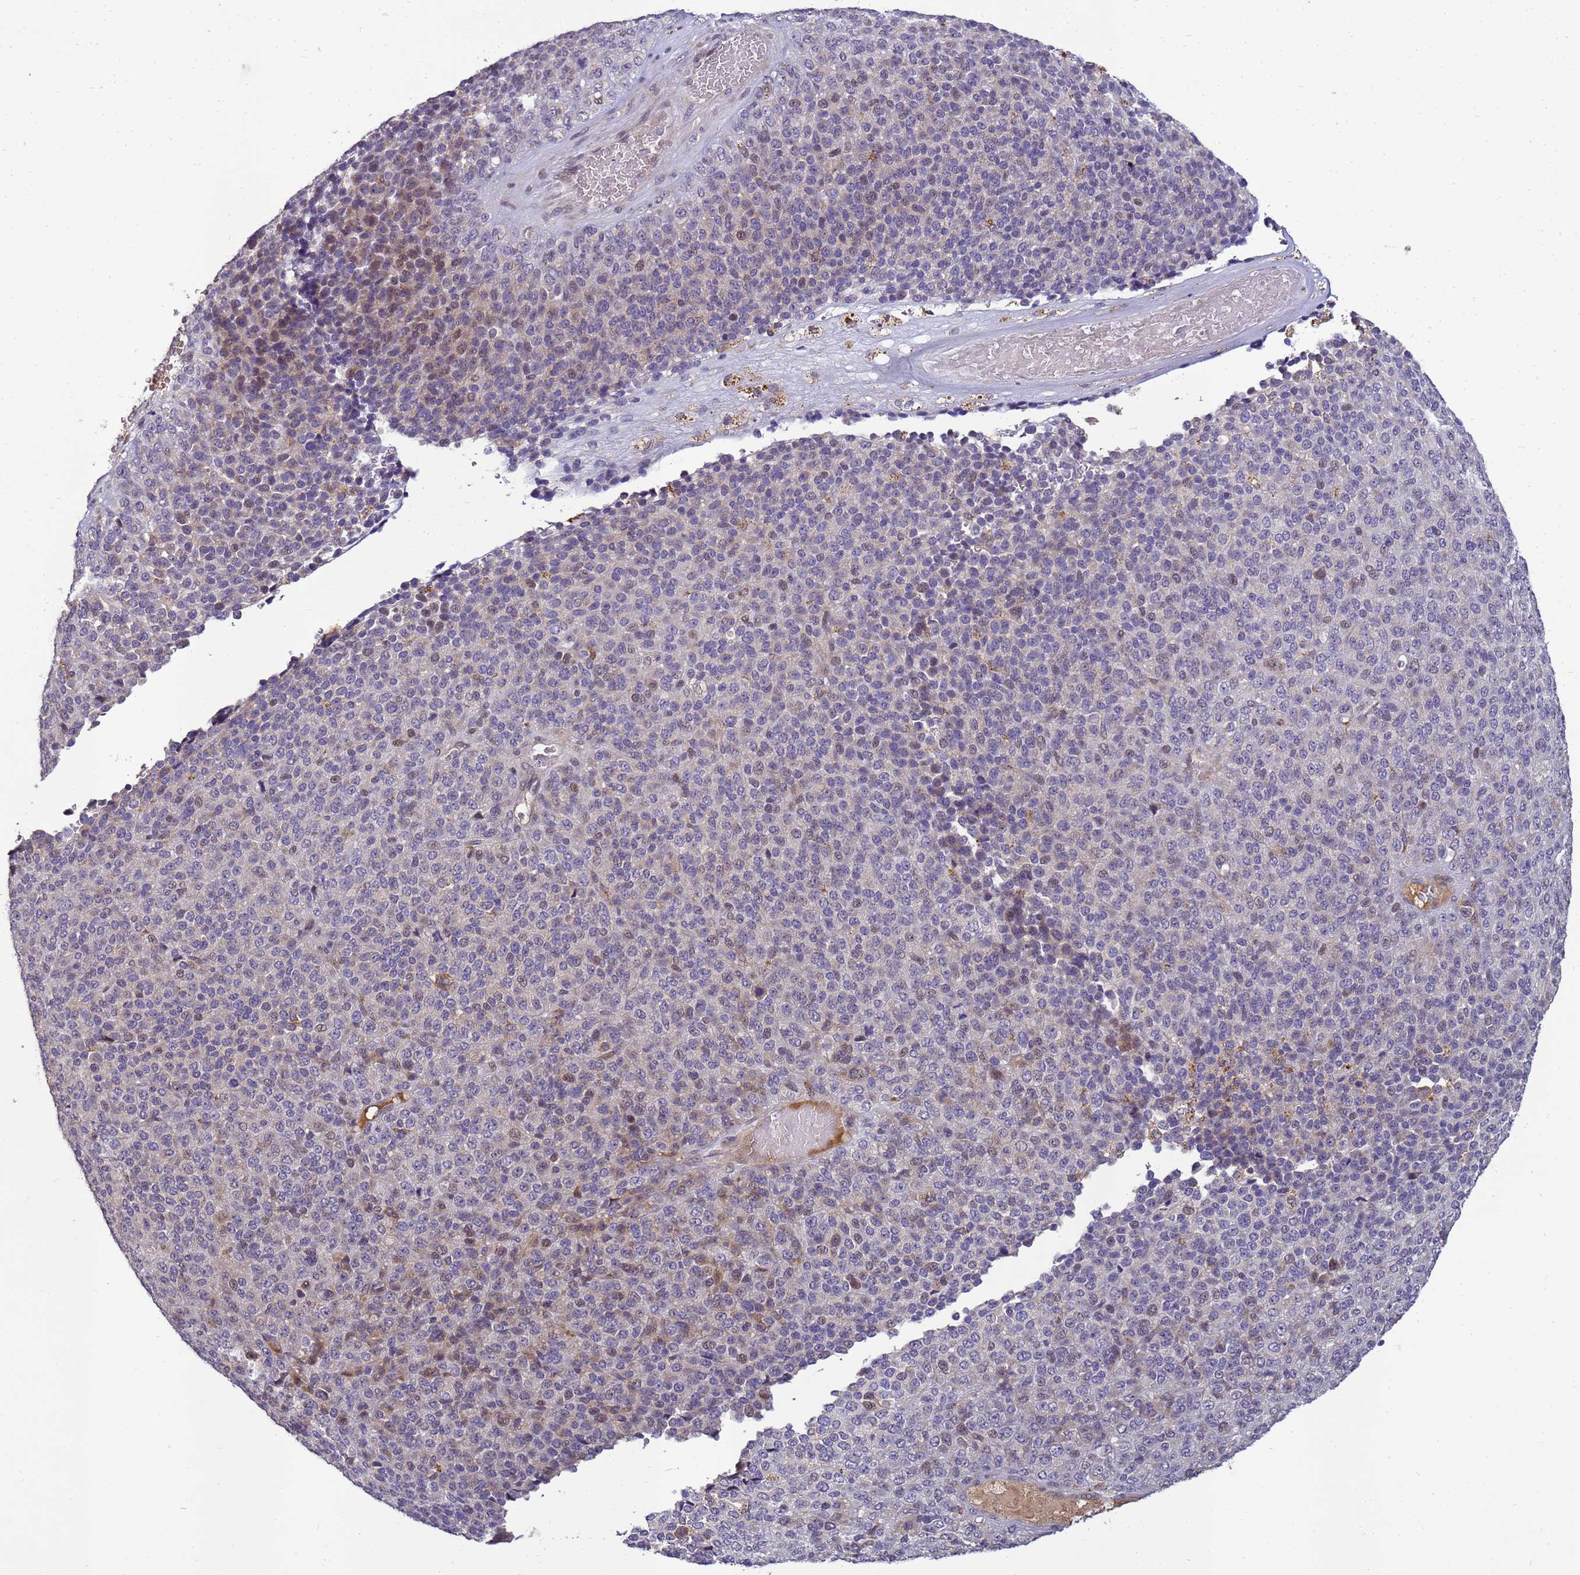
{"staining": {"intensity": "negative", "quantity": "none", "location": "none"}, "tissue": "melanoma", "cell_type": "Tumor cells", "image_type": "cancer", "snomed": [{"axis": "morphology", "description": "Malignant melanoma, Metastatic site"}, {"axis": "topography", "description": "Brain"}], "caption": "Immunohistochemistry histopathology image of neoplastic tissue: melanoma stained with DAB displays no significant protein staining in tumor cells.", "gene": "TMEM74B", "patient": {"sex": "female", "age": 56}}